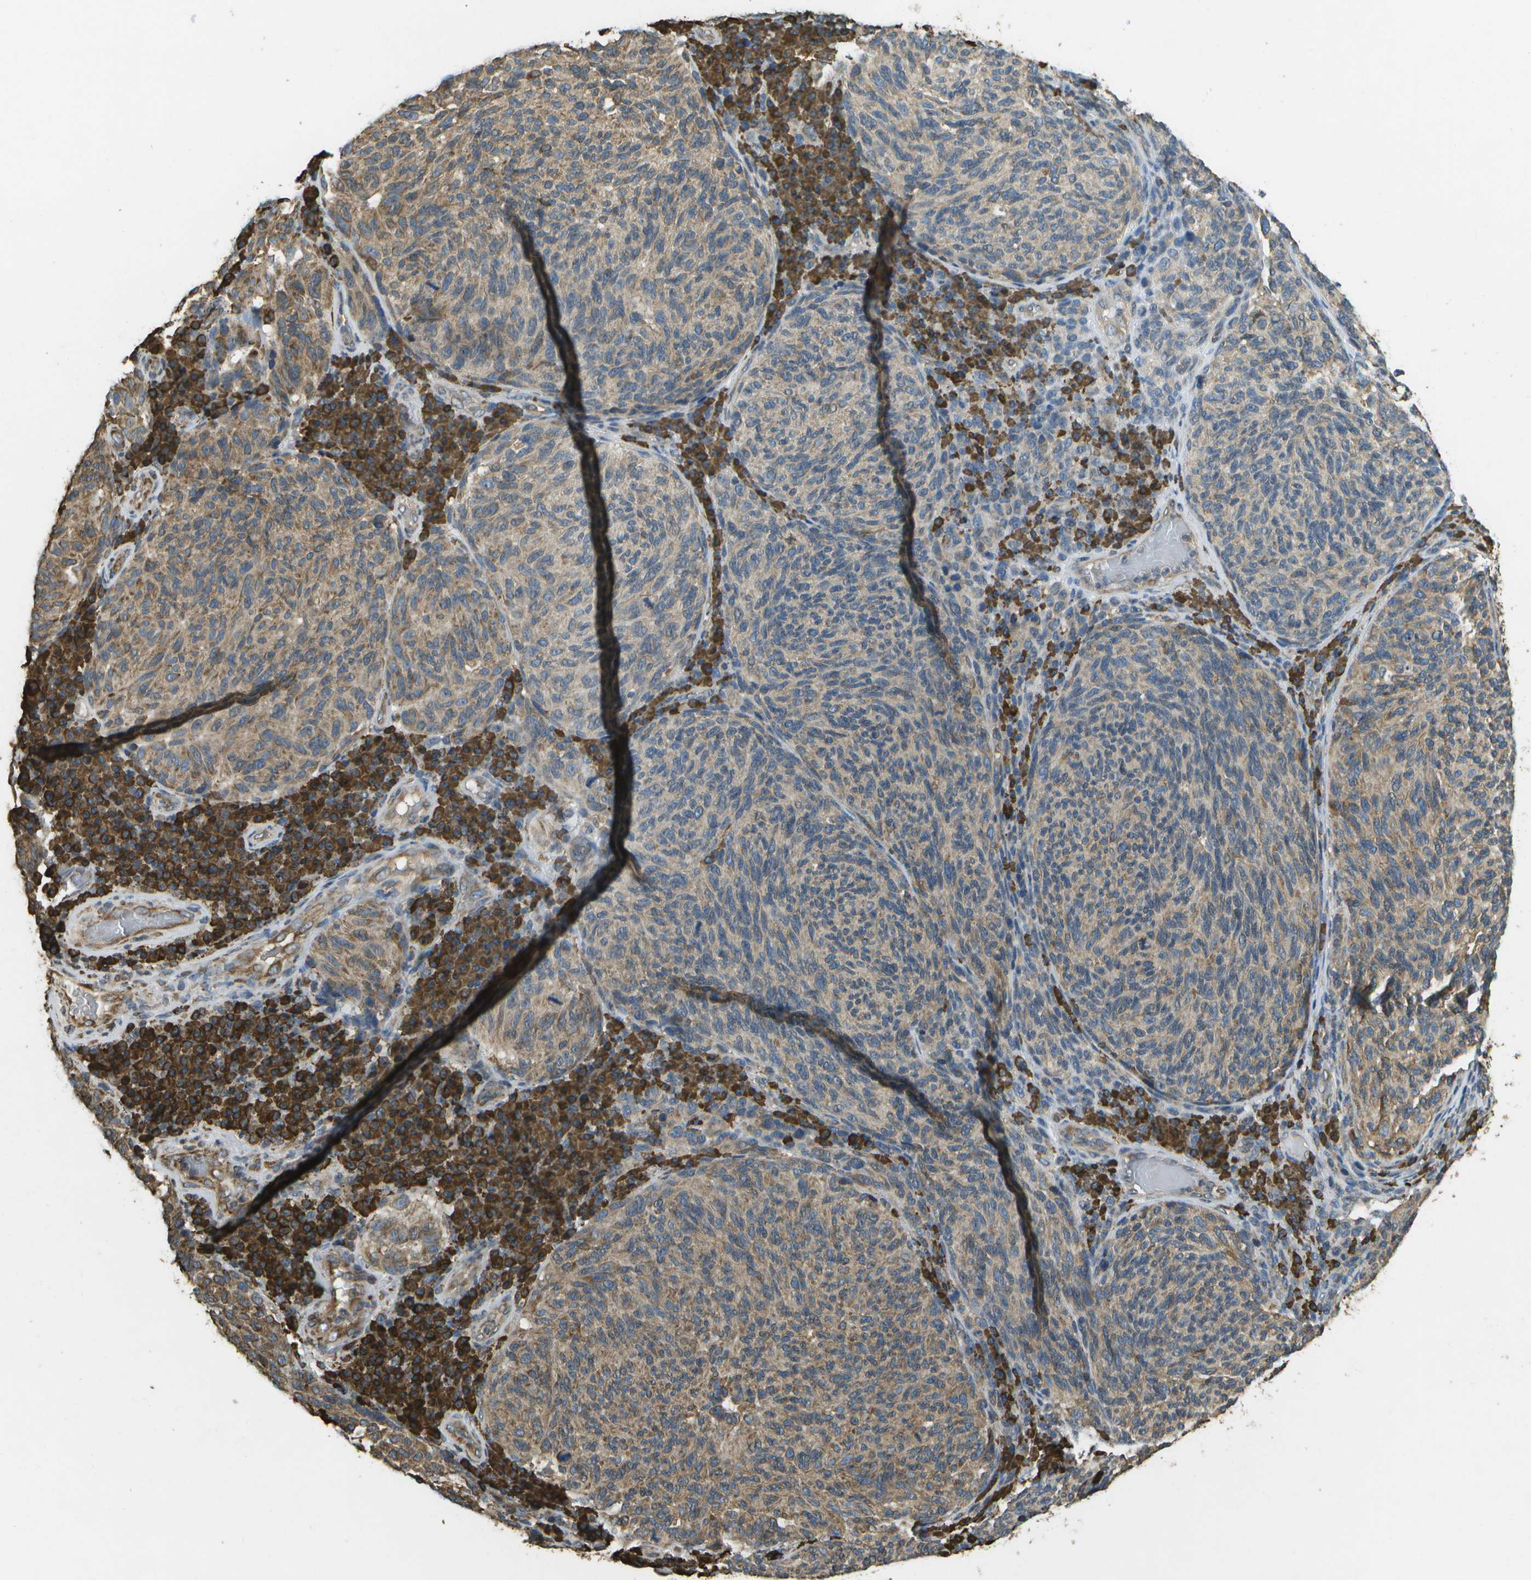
{"staining": {"intensity": "weak", "quantity": ">75%", "location": "cytoplasmic/membranous"}, "tissue": "melanoma", "cell_type": "Tumor cells", "image_type": "cancer", "snomed": [{"axis": "morphology", "description": "Malignant melanoma, NOS"}, {"axis": "topography", "description": "Skin"}], "caption": "Malignant melanoma stained for a protein demonstrates weak cytoplasmic/membranous positivity in tumor cells. (DAB IHC with brightfield microscopy, high magnification).", "gene": "PDIA4", "patient": {"sex": "female", "age": 73}}